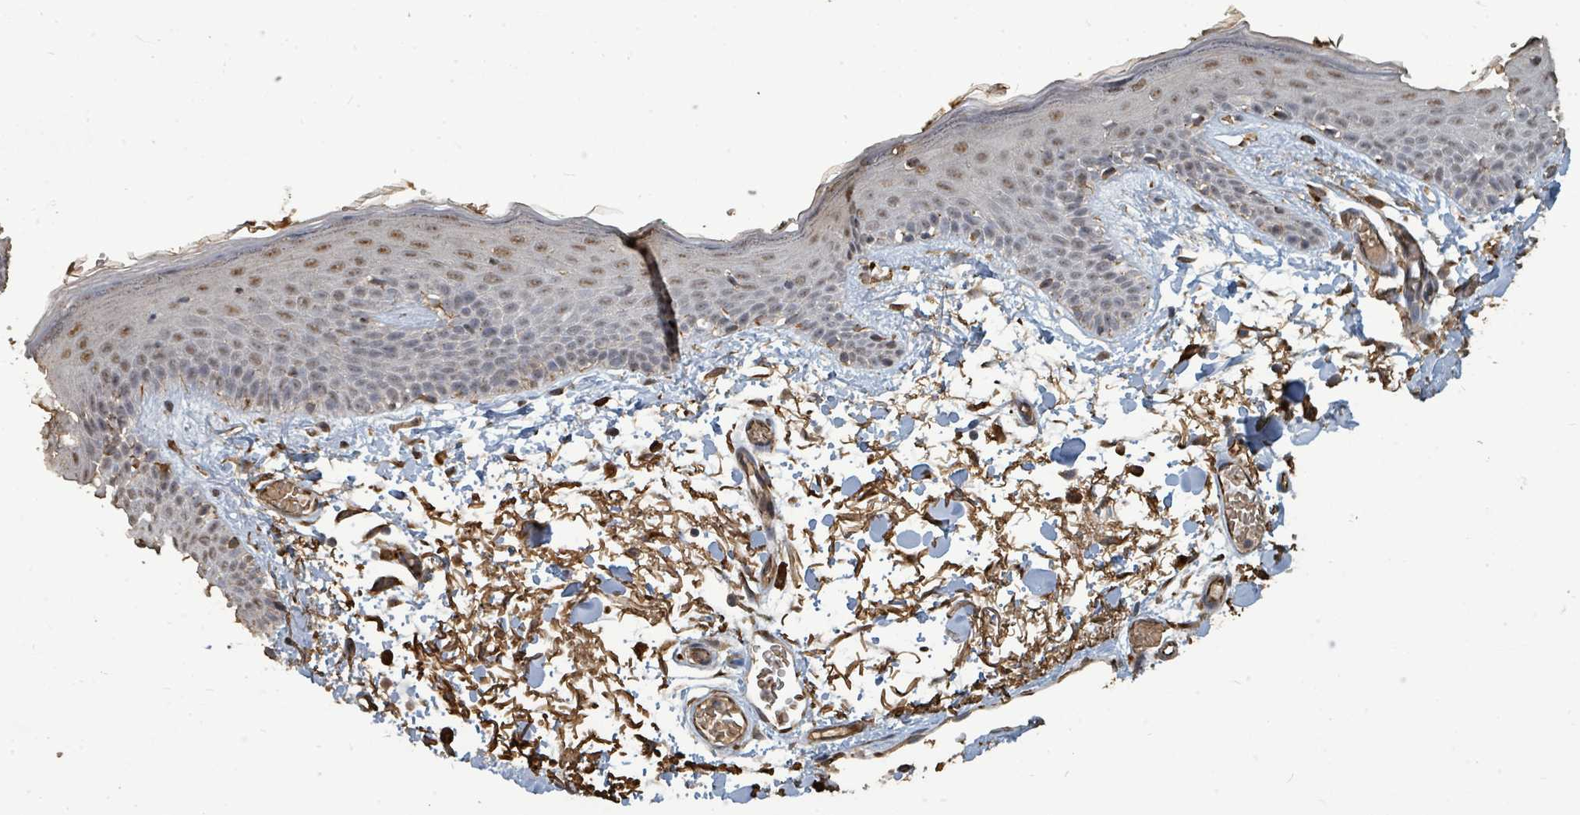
{"staining": {"intensity": "moderate", "quantity": "25%-75%", "location": "cytoplasmic/membranous"}, "tissue": "skin", "cell_type": "Fibroblasts", "image_type": "normal", "snomed": [{"axis": "morphology", "description": "Normal tissue, NOS"}, {"axis": "topography", "description": "Skin"}], "caption": "There is medium levels of moderate cytoplasmic/membranous expression in fibroblasts of unremarkable skin, as demonstrated by immunohistochemical staining (brown color).", "gene": "C6orf52", "patient": {"sex": "male", "age": 79}}